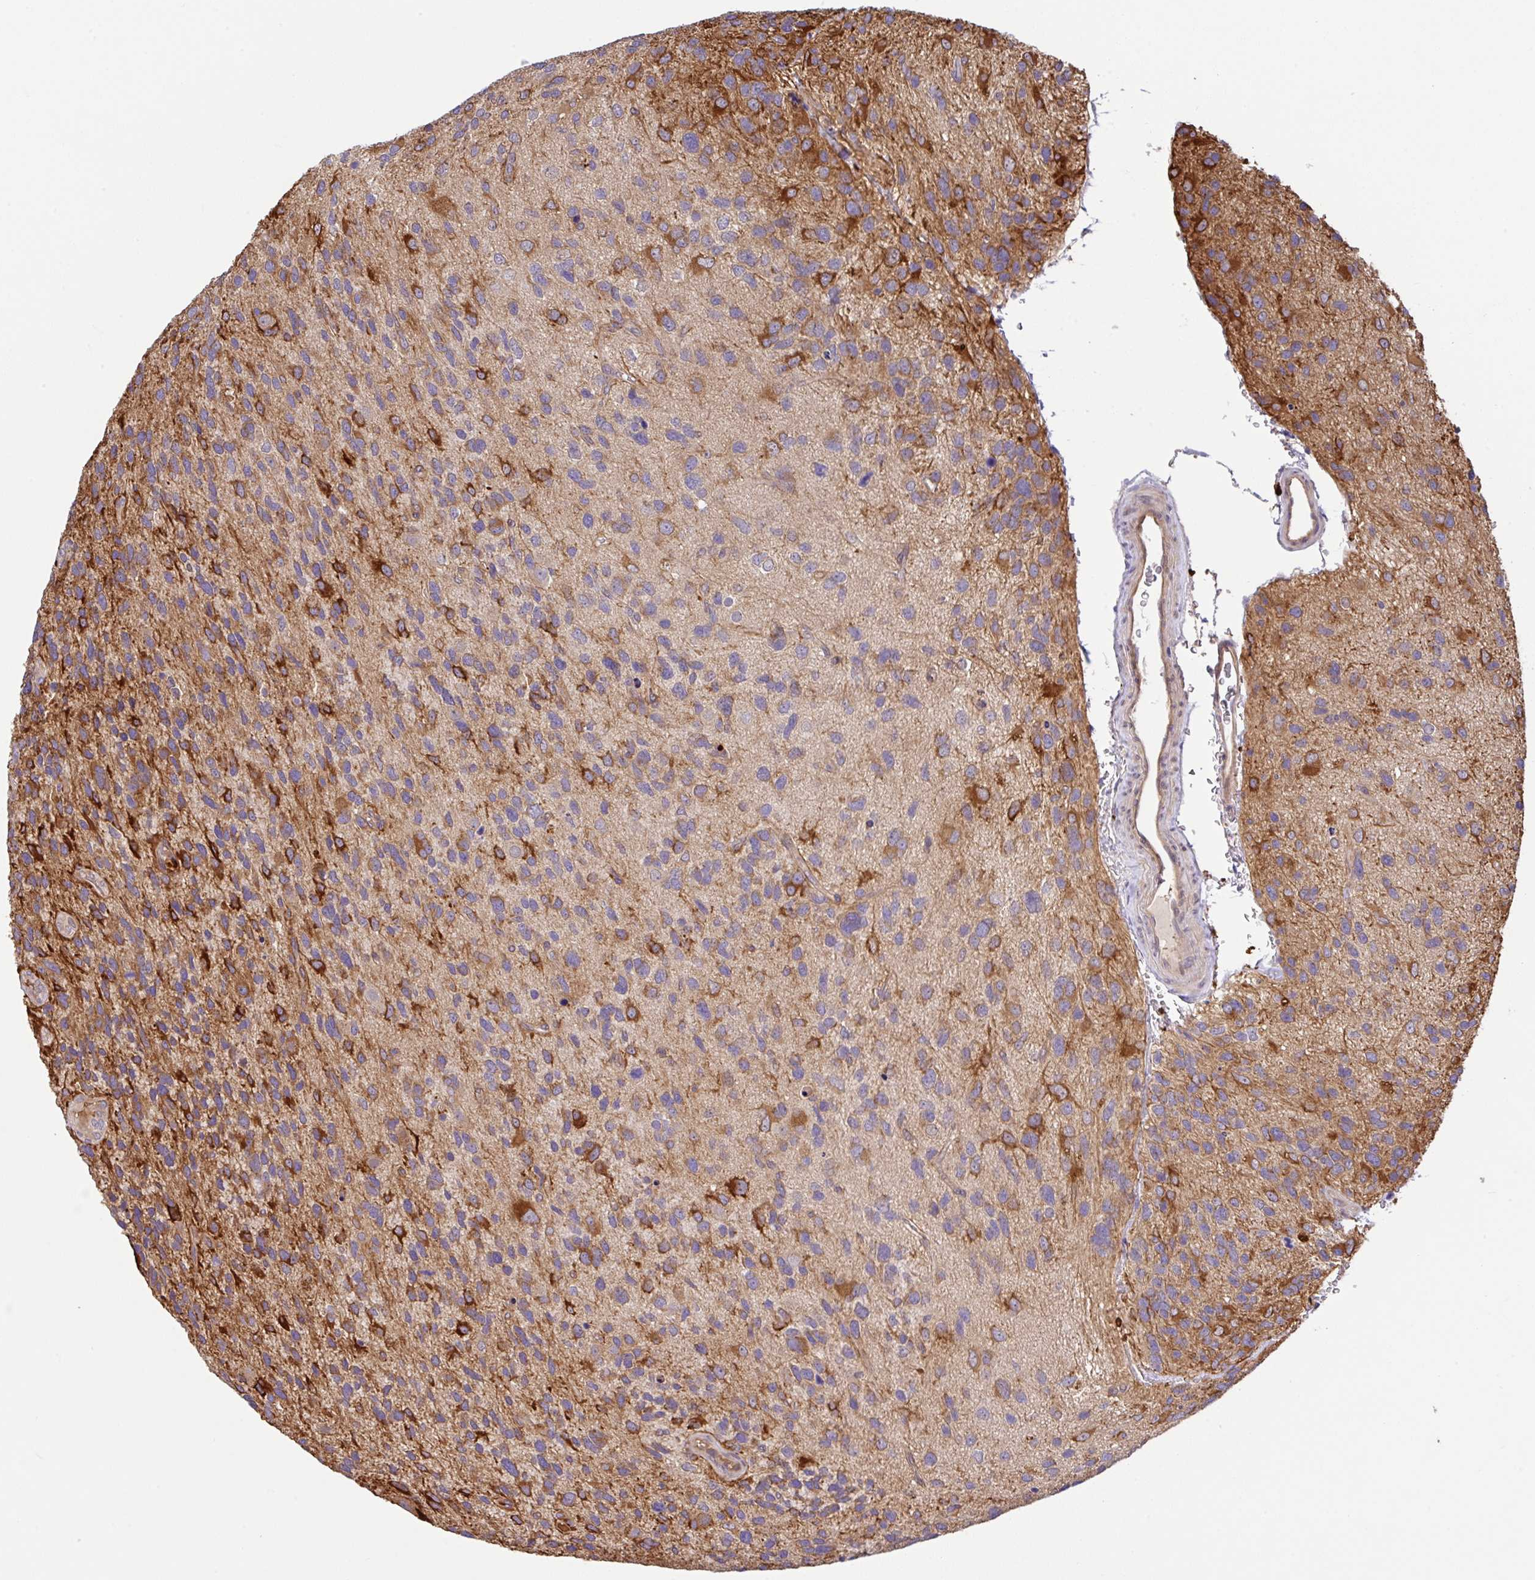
{"staining": {"intensity": "moderate", "quantity": "25%-75%", "location": "cytoplasmic/membranous"}, "tissue": "glioma", "cell_type": "Tumor cells", "image_type": "cancer", "snomed": [{"axis": "morphology", "description": "Glioma, malignant, High grade"}, {"axis": "topography", "description": "Brain"}], "caption": "High-magnification brightfield microscopy of malignant glioma (high-grade) stained with DAB (brown) and counterstained with hematoxylin (blue). tumor cells exhibit moderate cytoplasmic/membranous staining is present in approximately25%-75% of cells. (DAB IHC with brightfield microscopy, high magnification).", "gene": "UBE4A", "patient": {"sex": "female", "age": 58}}